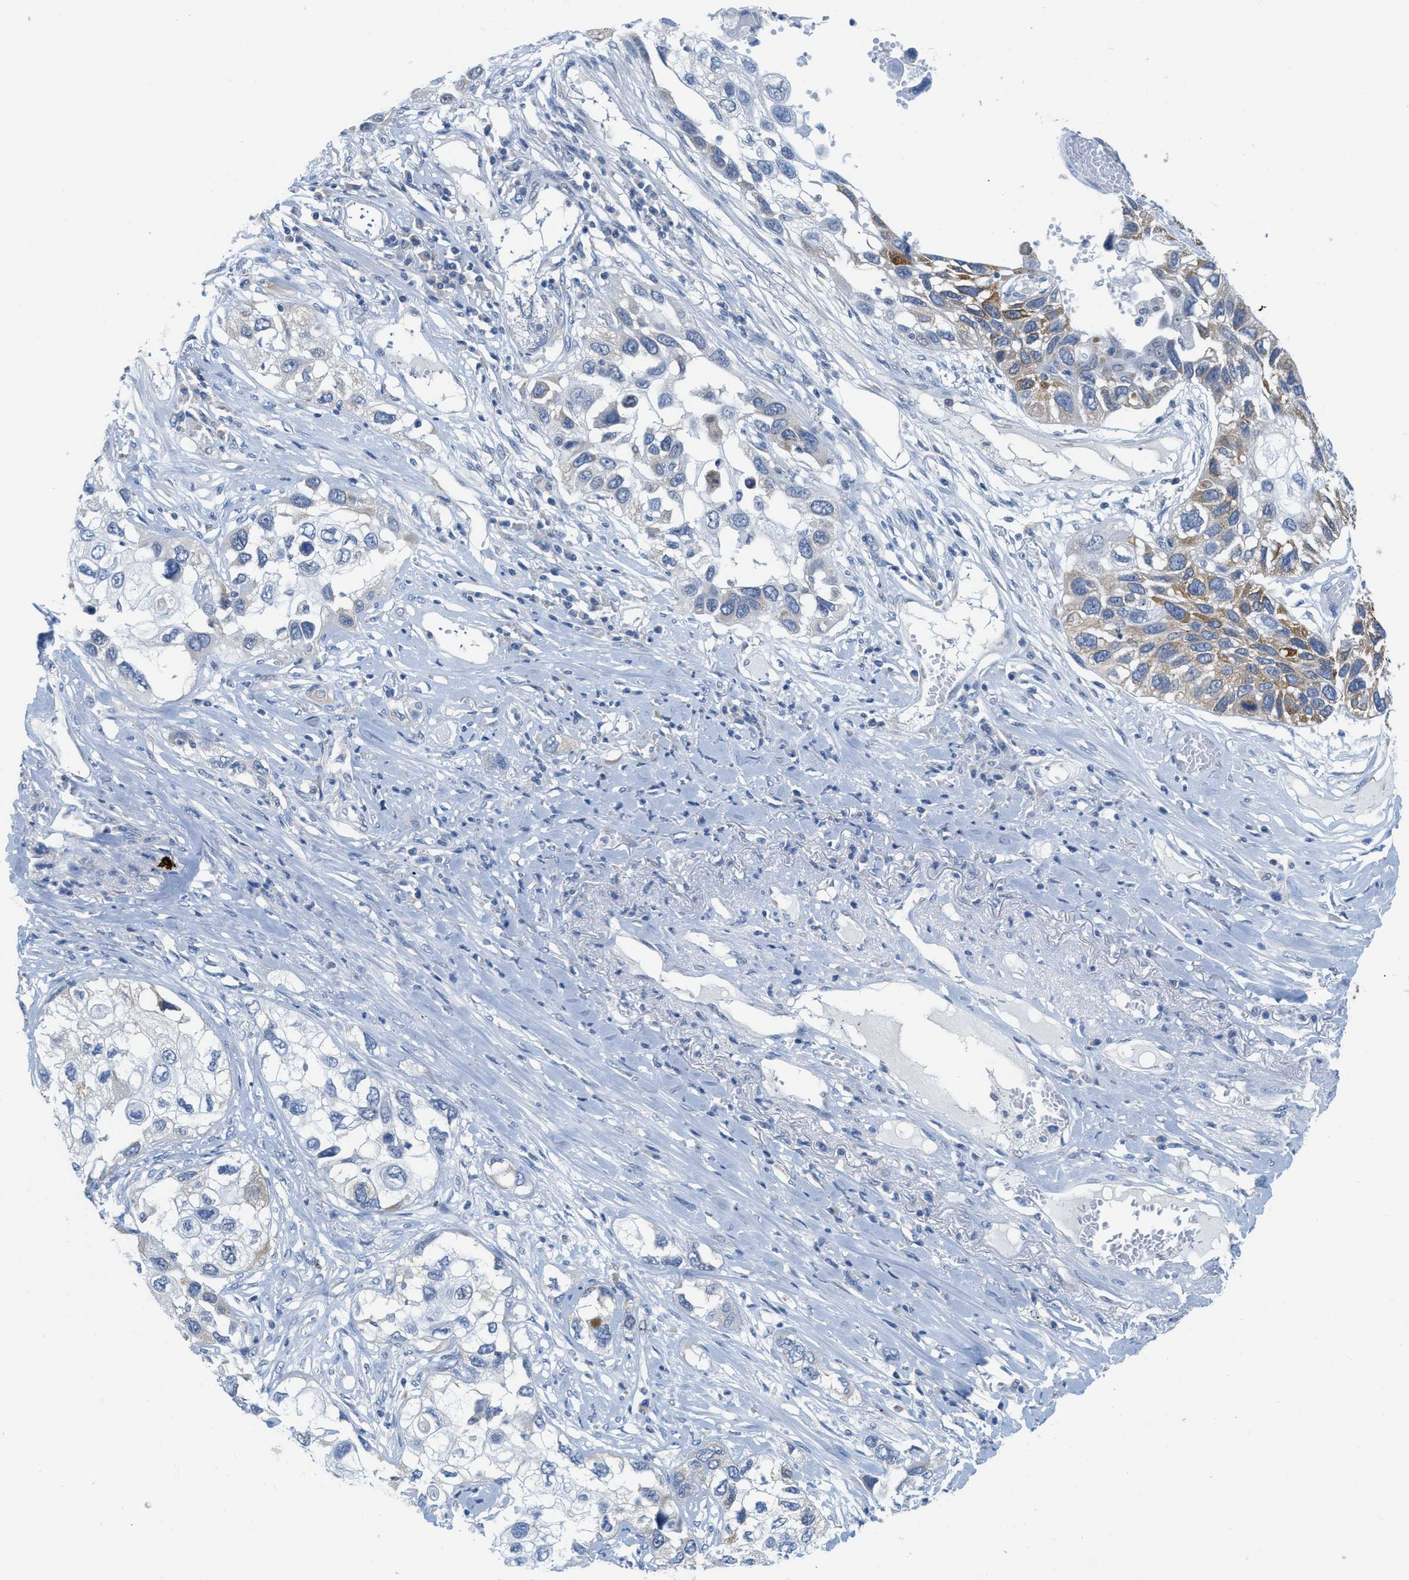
{"staining": {"intensity": "moderate", "quantity": "25%-75%", "location": "cytoplasmic/membranous"}, "tissue": "lung cancer", "cell_type": "Tumor cells", "image_type": "cancer", "snomed": [{"axis": "morphology", "description": "Squamous cell carcinoma, NOS"}, {"axis": "topography", "description": "Lung"}], "caption": "Lung cancer stained for a protein (brown) displays moderate cytoplasmic/membranous positive expression in approximately 25%-75% of tumor cells.", "gene": "PTDSS1", "patient": {"sex": "male", "age": 71}}